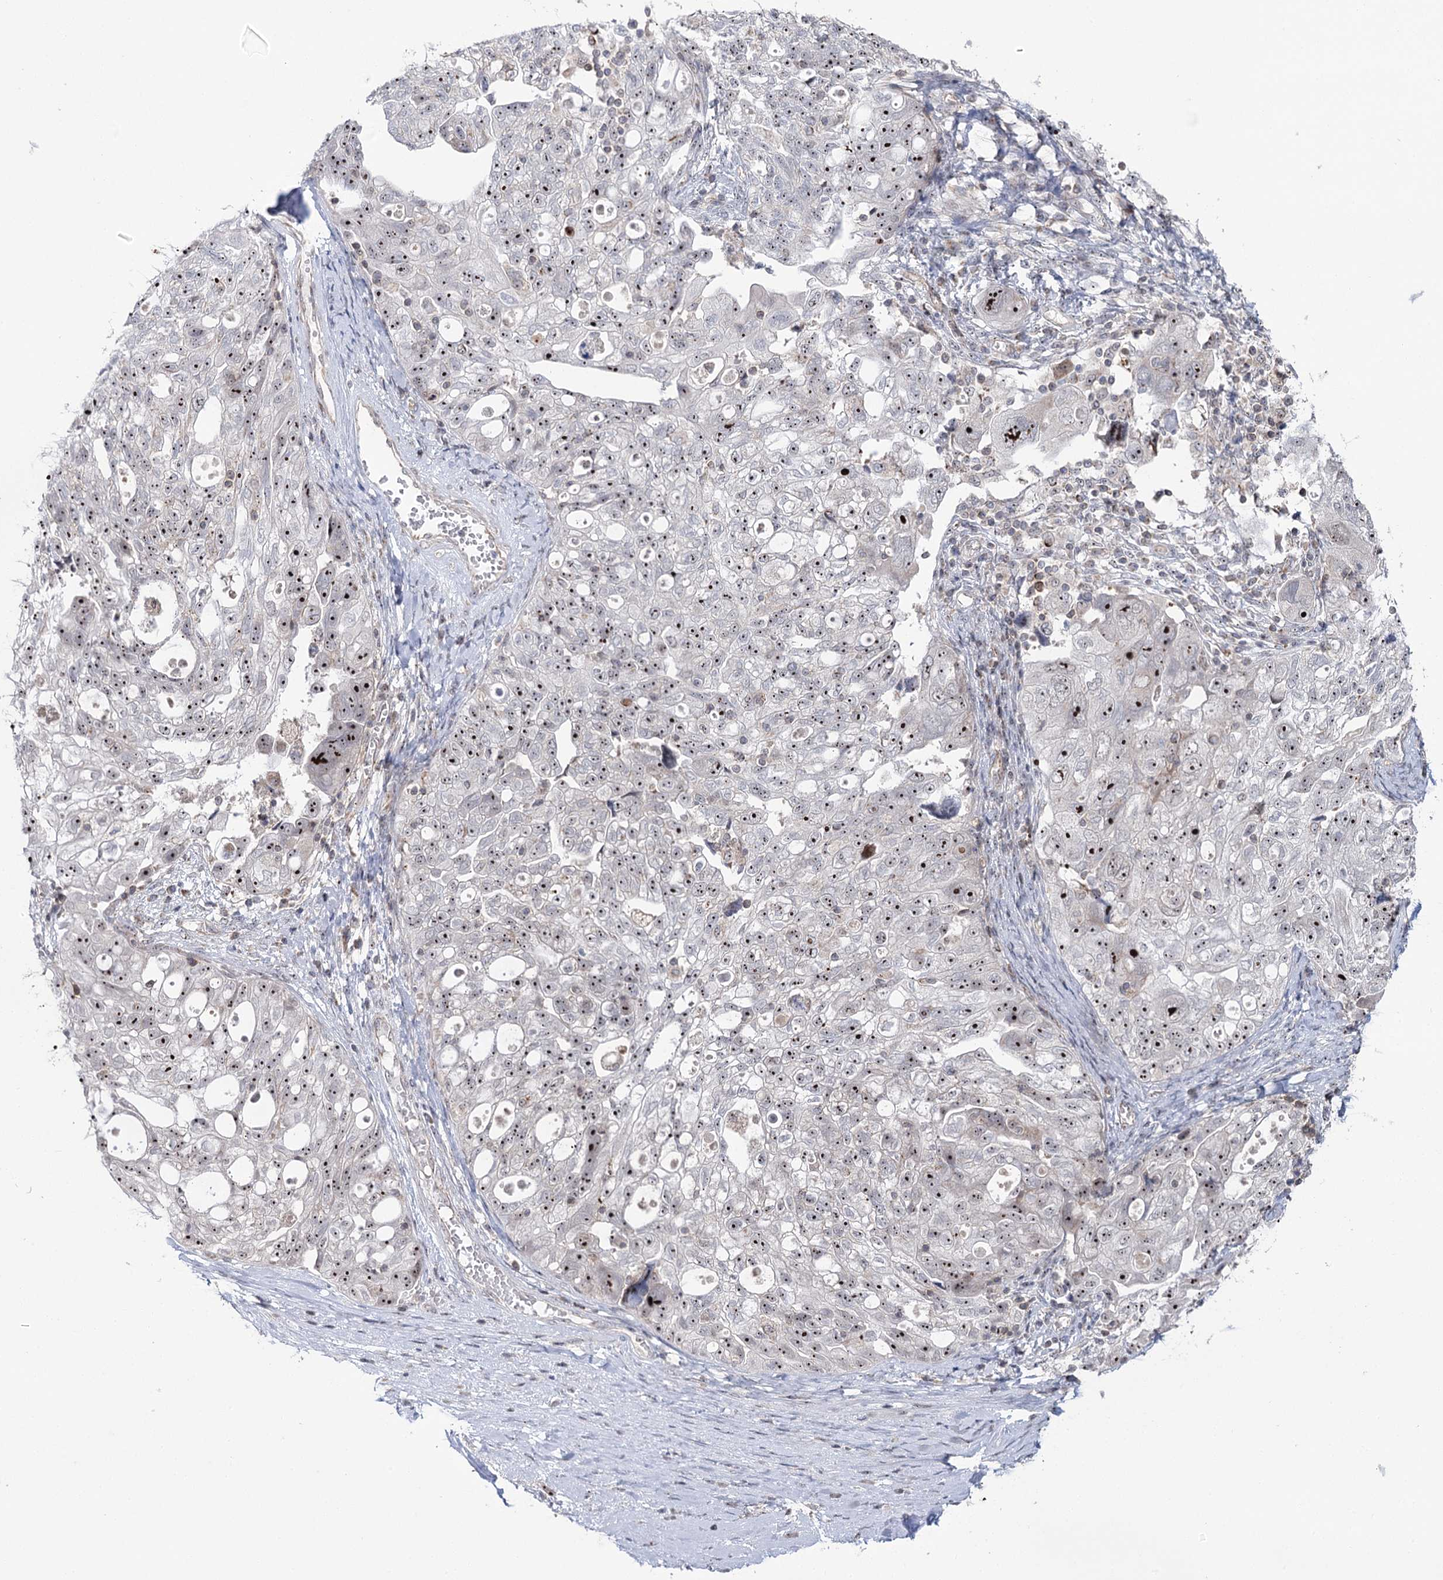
{"staining": {"intensity": "strong", "quantity": ">75%", "location": "nuclear"}, "tissue": "ovarian cancer", "cell_type": "Tumor cells", "image_type": "cancer", "snomed": [{"axis": "morphology", "description": "Carcinoma, NOS"}, {"axis": "morphology", "description": "Cystadenocarcinoma, serous, NOS"}, {"axis": "topography", "description": "Ovary"}], "caption": "Immunohistochemical staining of human ovarian carcinoma exhibits high levels of strong nuclear protein staining in about >75% of tumor cells.", "gene": "STEEP1", "patient": {"sex": "female", "age": 69}}